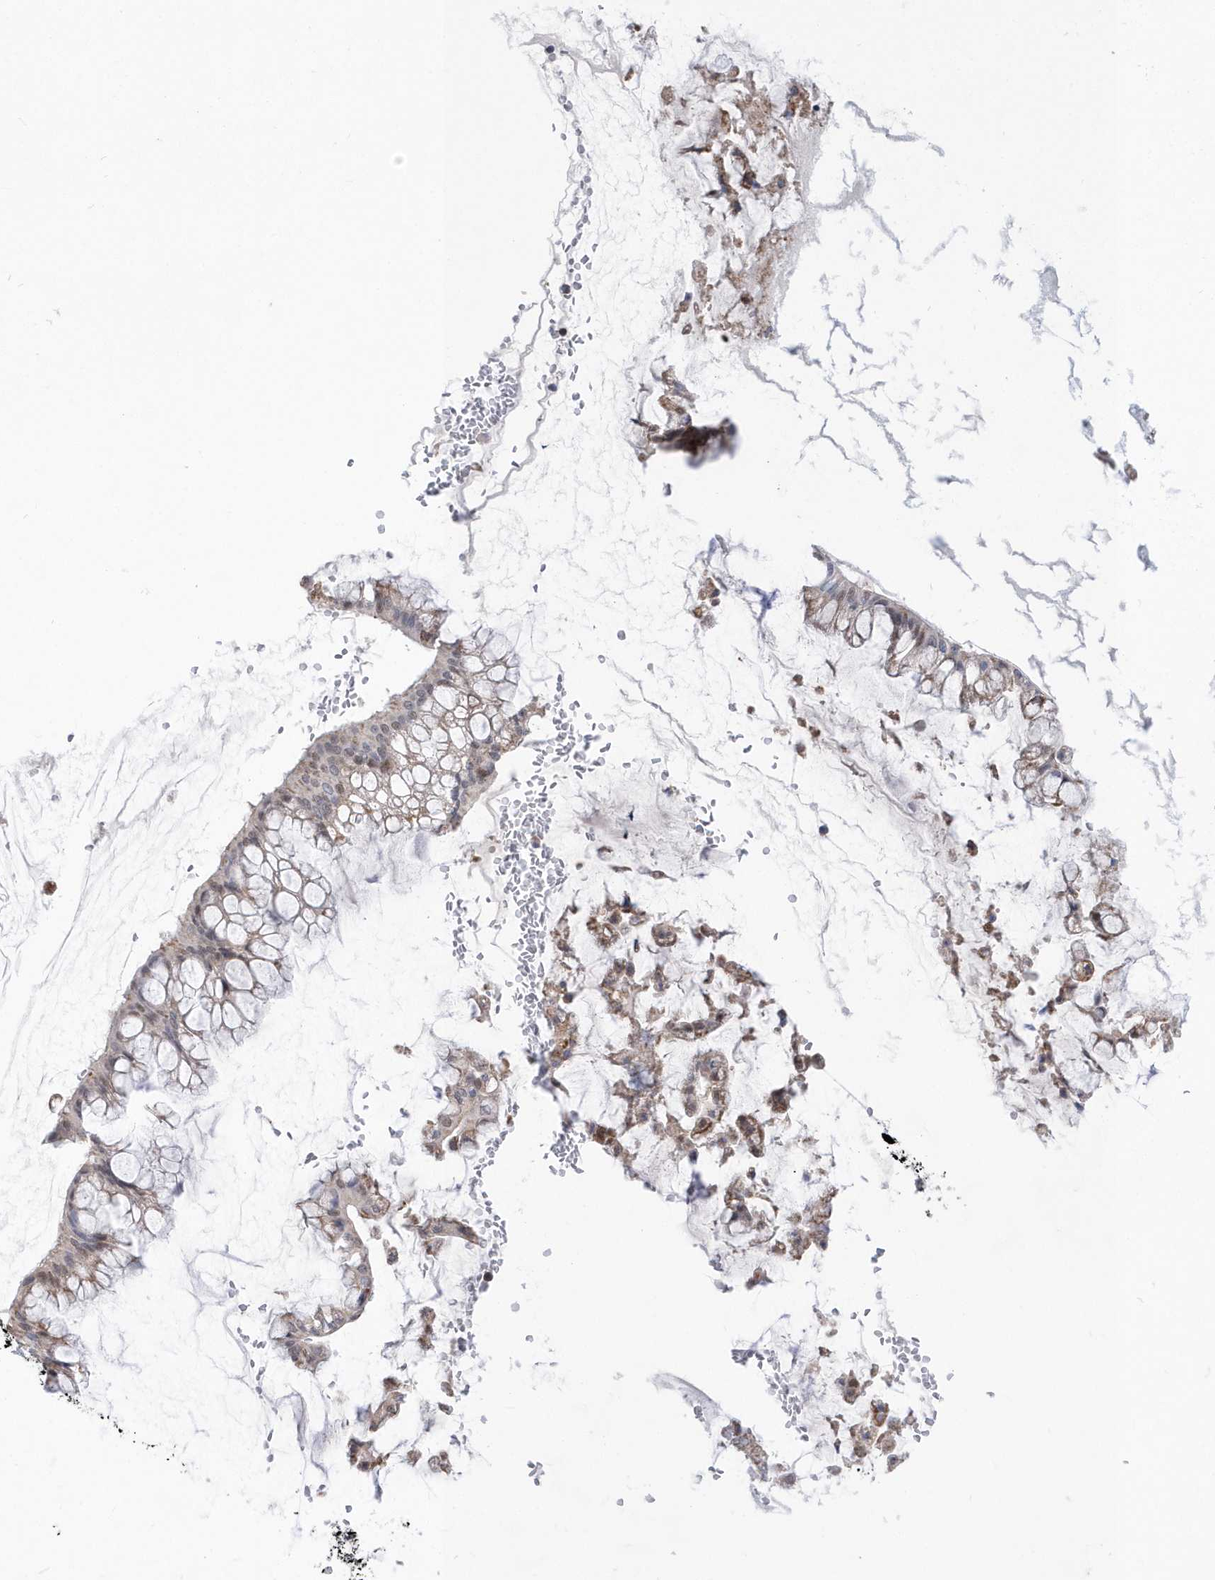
{"staining": {"intensity": "negative", "quantity": "none", "location": "none"}, "tissue": "ovarian cancer", "cell_type": "Tumor cells", "image_type": "cancer", "snomed": [{"axis": "morphology", "description": "Cystadenocarcinoma, mucinous, NOS"}, {"axis": "topography", "description": "Ovary"}], "caption": "Ovarian cancer was stained to show a protein in brown. There is no significant expression in tumor cells.", "gene": "SPATA5", "patient": {"sex": "female", "age": 73}}